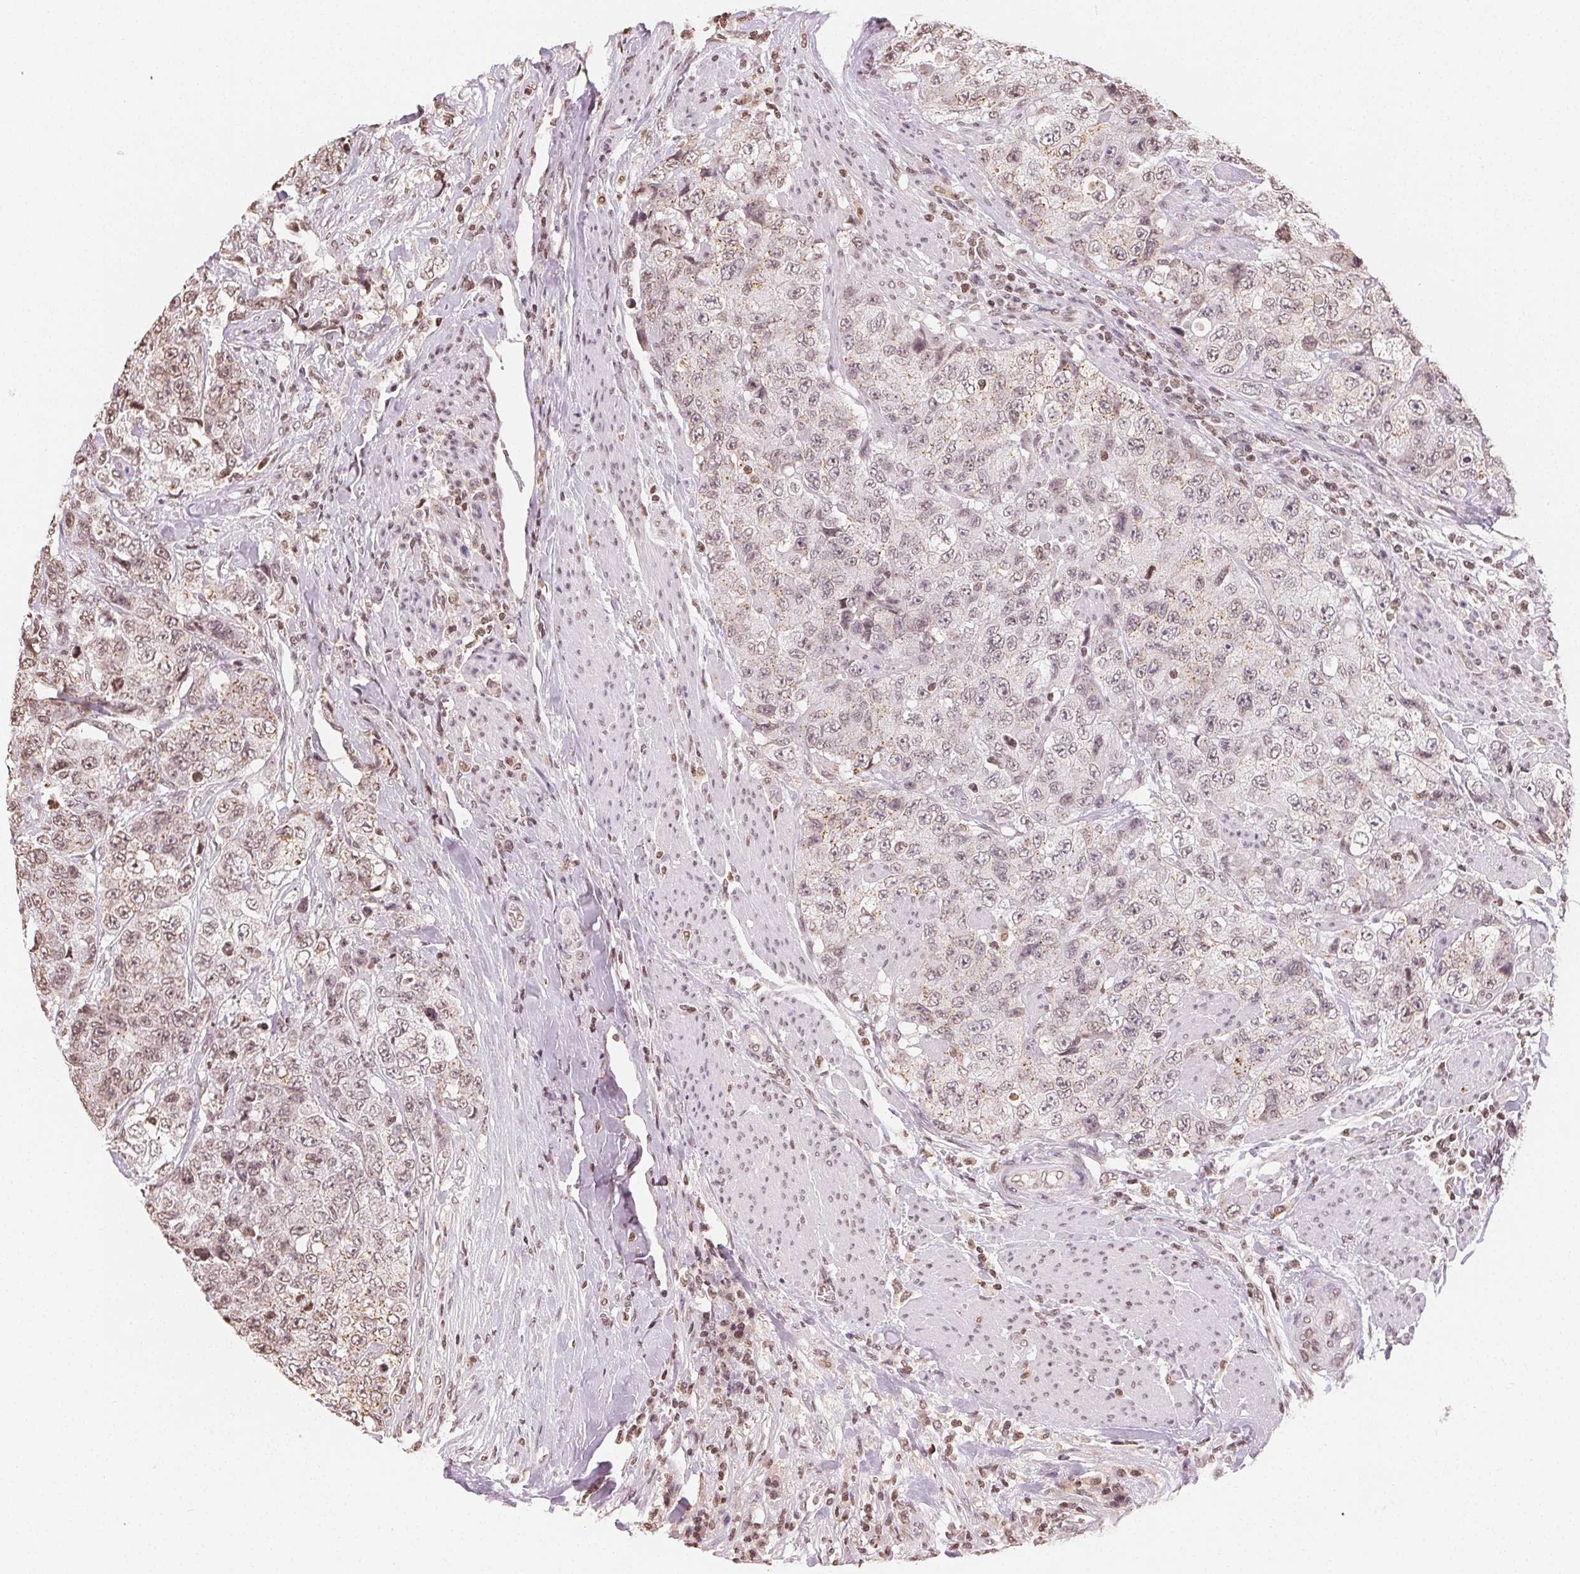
{"staining": {"intensity": "weak", "quantity": "25%-75%", "location": "cytoplasmic/membranous,nuclear"}, "tissue": "urothelial cancer", "cell_type": "Tumor cells", "image_type": "cancer", "snomed": [{"axis": "morphology", "description": "Urothelial carcinoma, High grade"}, {"axis": "topography", "description": "Urinary bladder"}], "caption": "Urothelial cancer stained for a protein reveals weak cytoplasmic/membranous and nuclear positivity in tumor cells.", "gene": "TBP", "patient": {"sex": "female", "age": 78}}